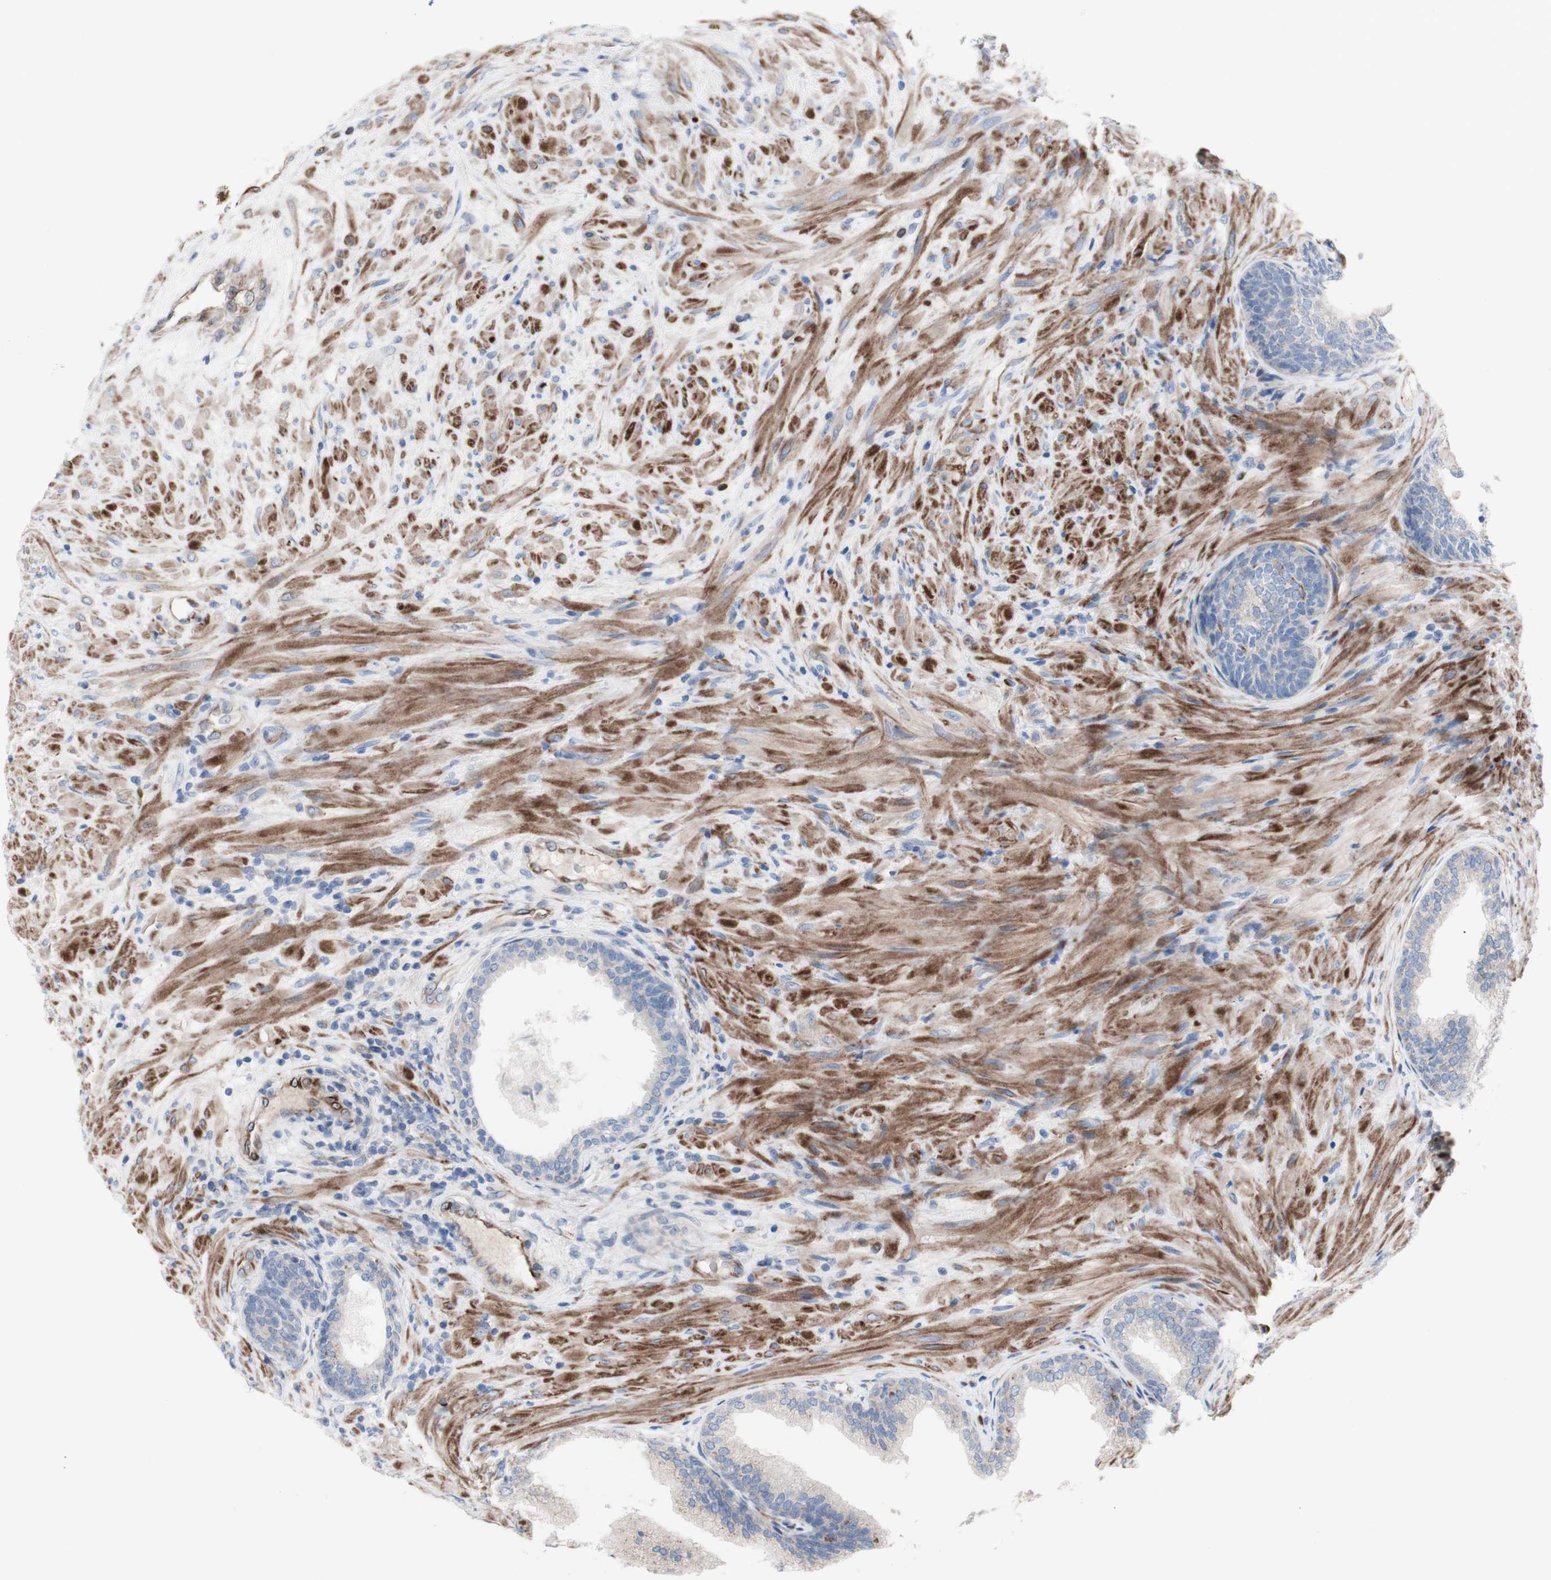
{"staining": {"intensity": "negative", "quantity": "none", "location": "none"}, "tissue": "prostate", "cell_type": "Glandular cells", "image_type": "normal", "snomed": [{"axis": "morphology", "description": "Normal tissue, NOS"}, {"axis": "topography", "description": "Prostate"}], "caption": "Immunohistochemistry (IHC) histopathology image of normal prostate: prostate stained with DAB exhibits no significant protein staining in glandular cells.", "gene": "AGPAT5", "patient": {"sex": "male", "age": 76}}